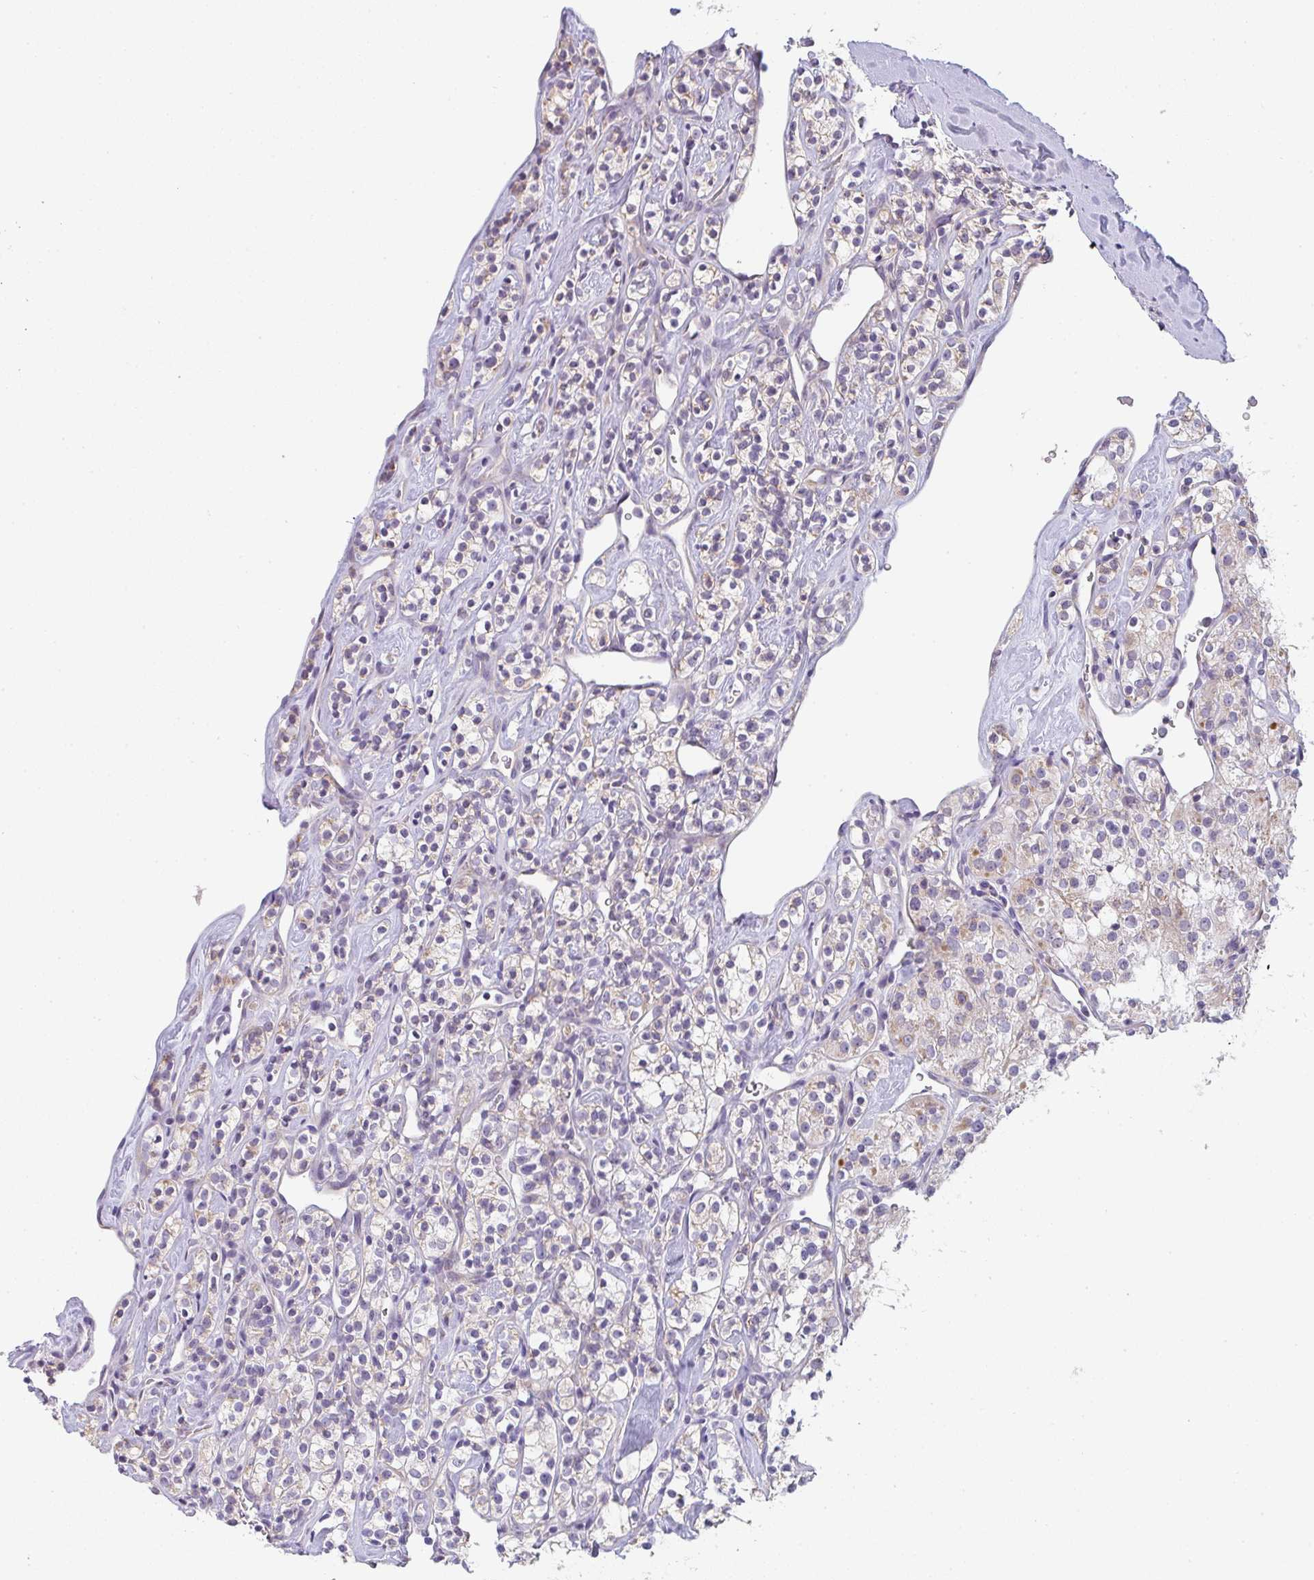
{"staining": {"intensity": "moderate", "quantity": ">75%", "location": "cytoplasmic/membranous"}, "tissue": "renal cancer", "cell_type": "Tumor cells", "image_type": "cancer", "snomed": [{"axis": "morphology", "description": "Adenocarcinoma, NOS"}, {"axis": "topography", "description": "Kidney"}], "caption": "A brown stain labels moderate cytoplasmic/membranous expression of a protein in renal cancer (adenocarcinoma) tumor cells. The staining was performed using DAB (3,3'-diaminobenzidine) to visualize the protein expression in brown, while the nuclei were stained in blue with hematoxylin (Magnification: 20x).", "gene": "CACNA1S", "patient": {"sex": "male", "age": 77}}